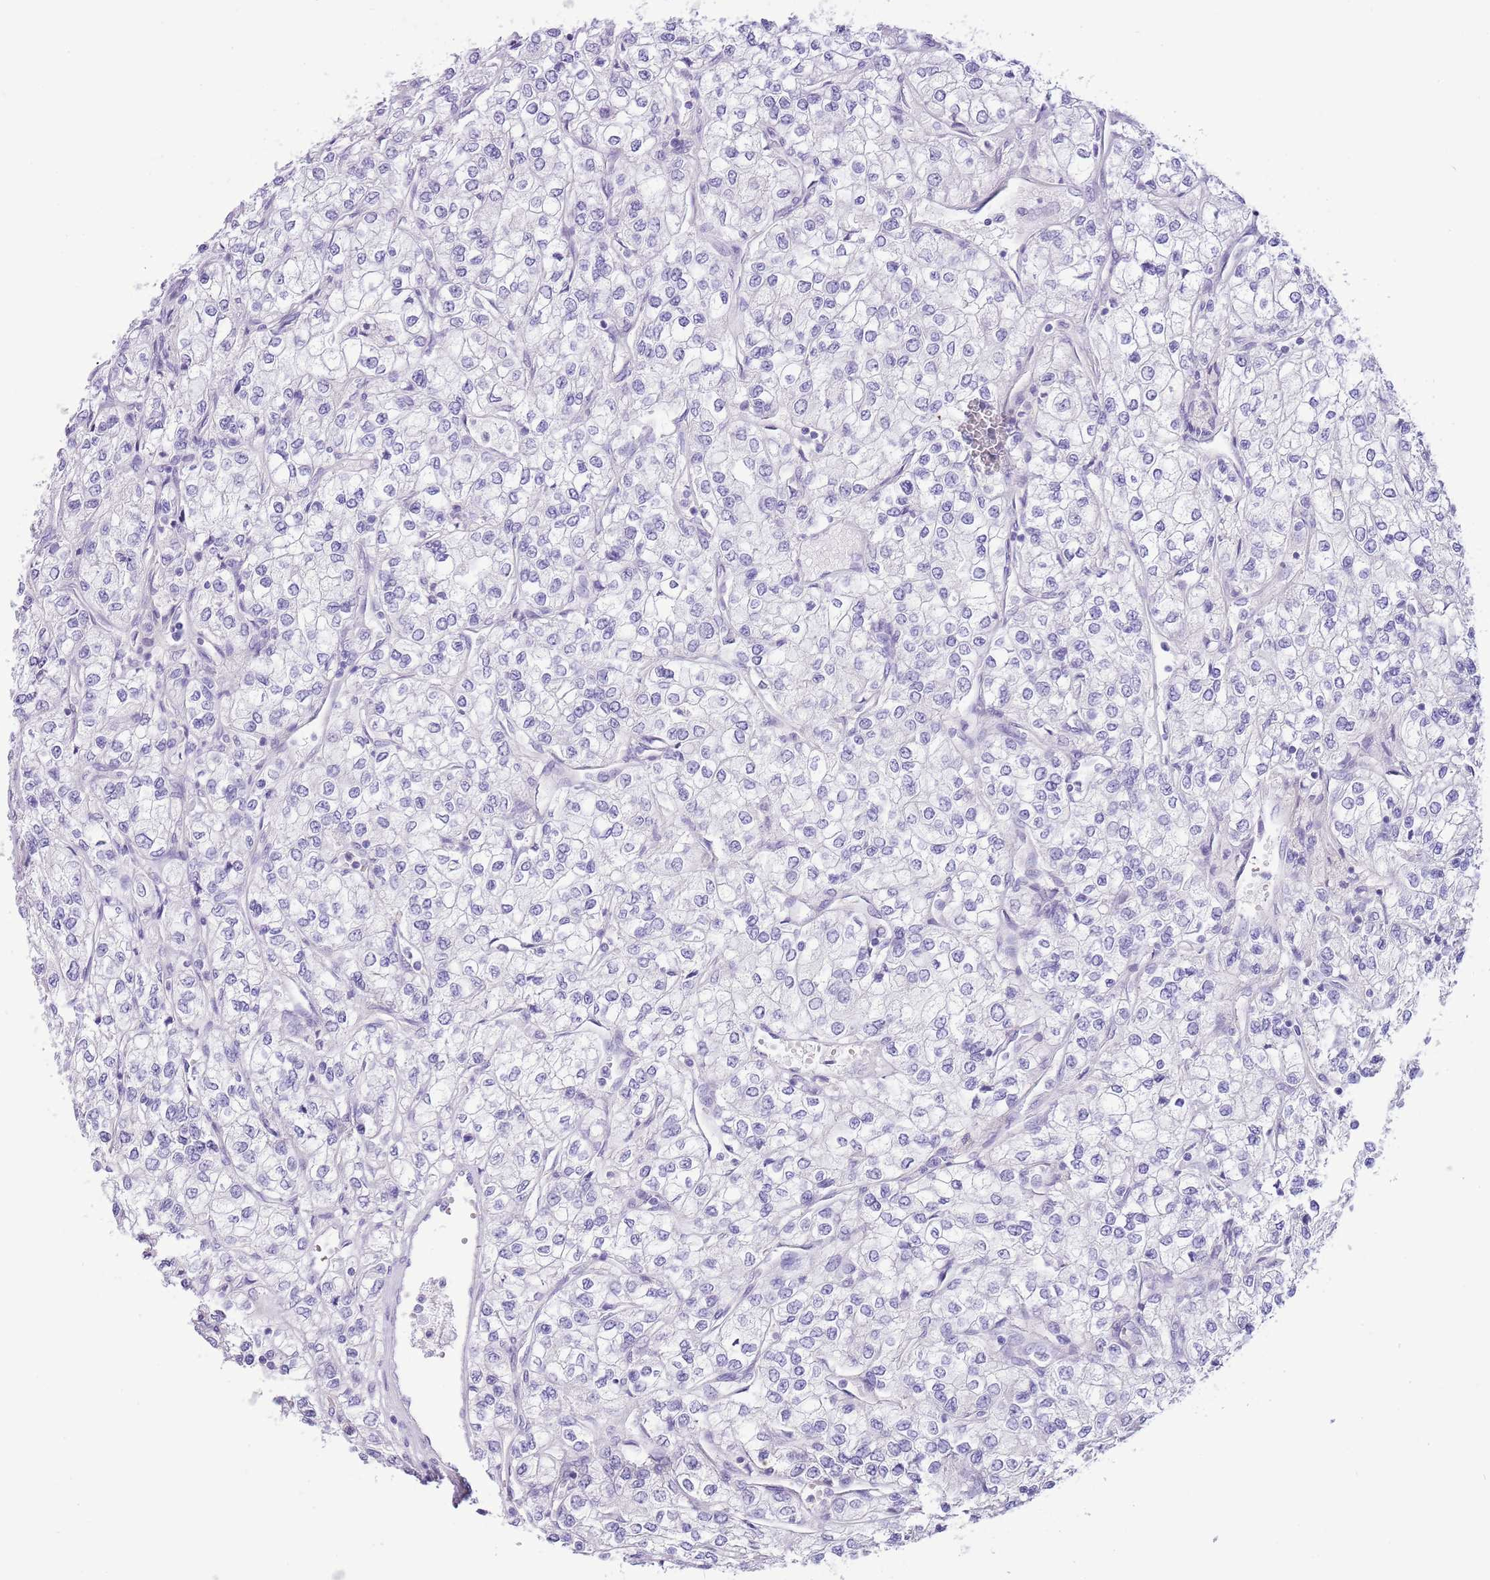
{"staining": {"intensity": "negative", "quantity": "none", "location": "none"}, "tissue": "renal cancer", "cell_type": "Tumor cells", "image_type": "cancer", "snomed": [{"axis": "morphology", "description": "Adenocarcinoma, NOS"}, {"axis": "topography", "description": "Kidney"}], "caption": "A micrograph of renal cancer (adenocarcinoma) stained for a protein displays no brown staining in tumor cells.", "gene": "ZC4H2", "patient": {"sex": "male", "age": 80}}